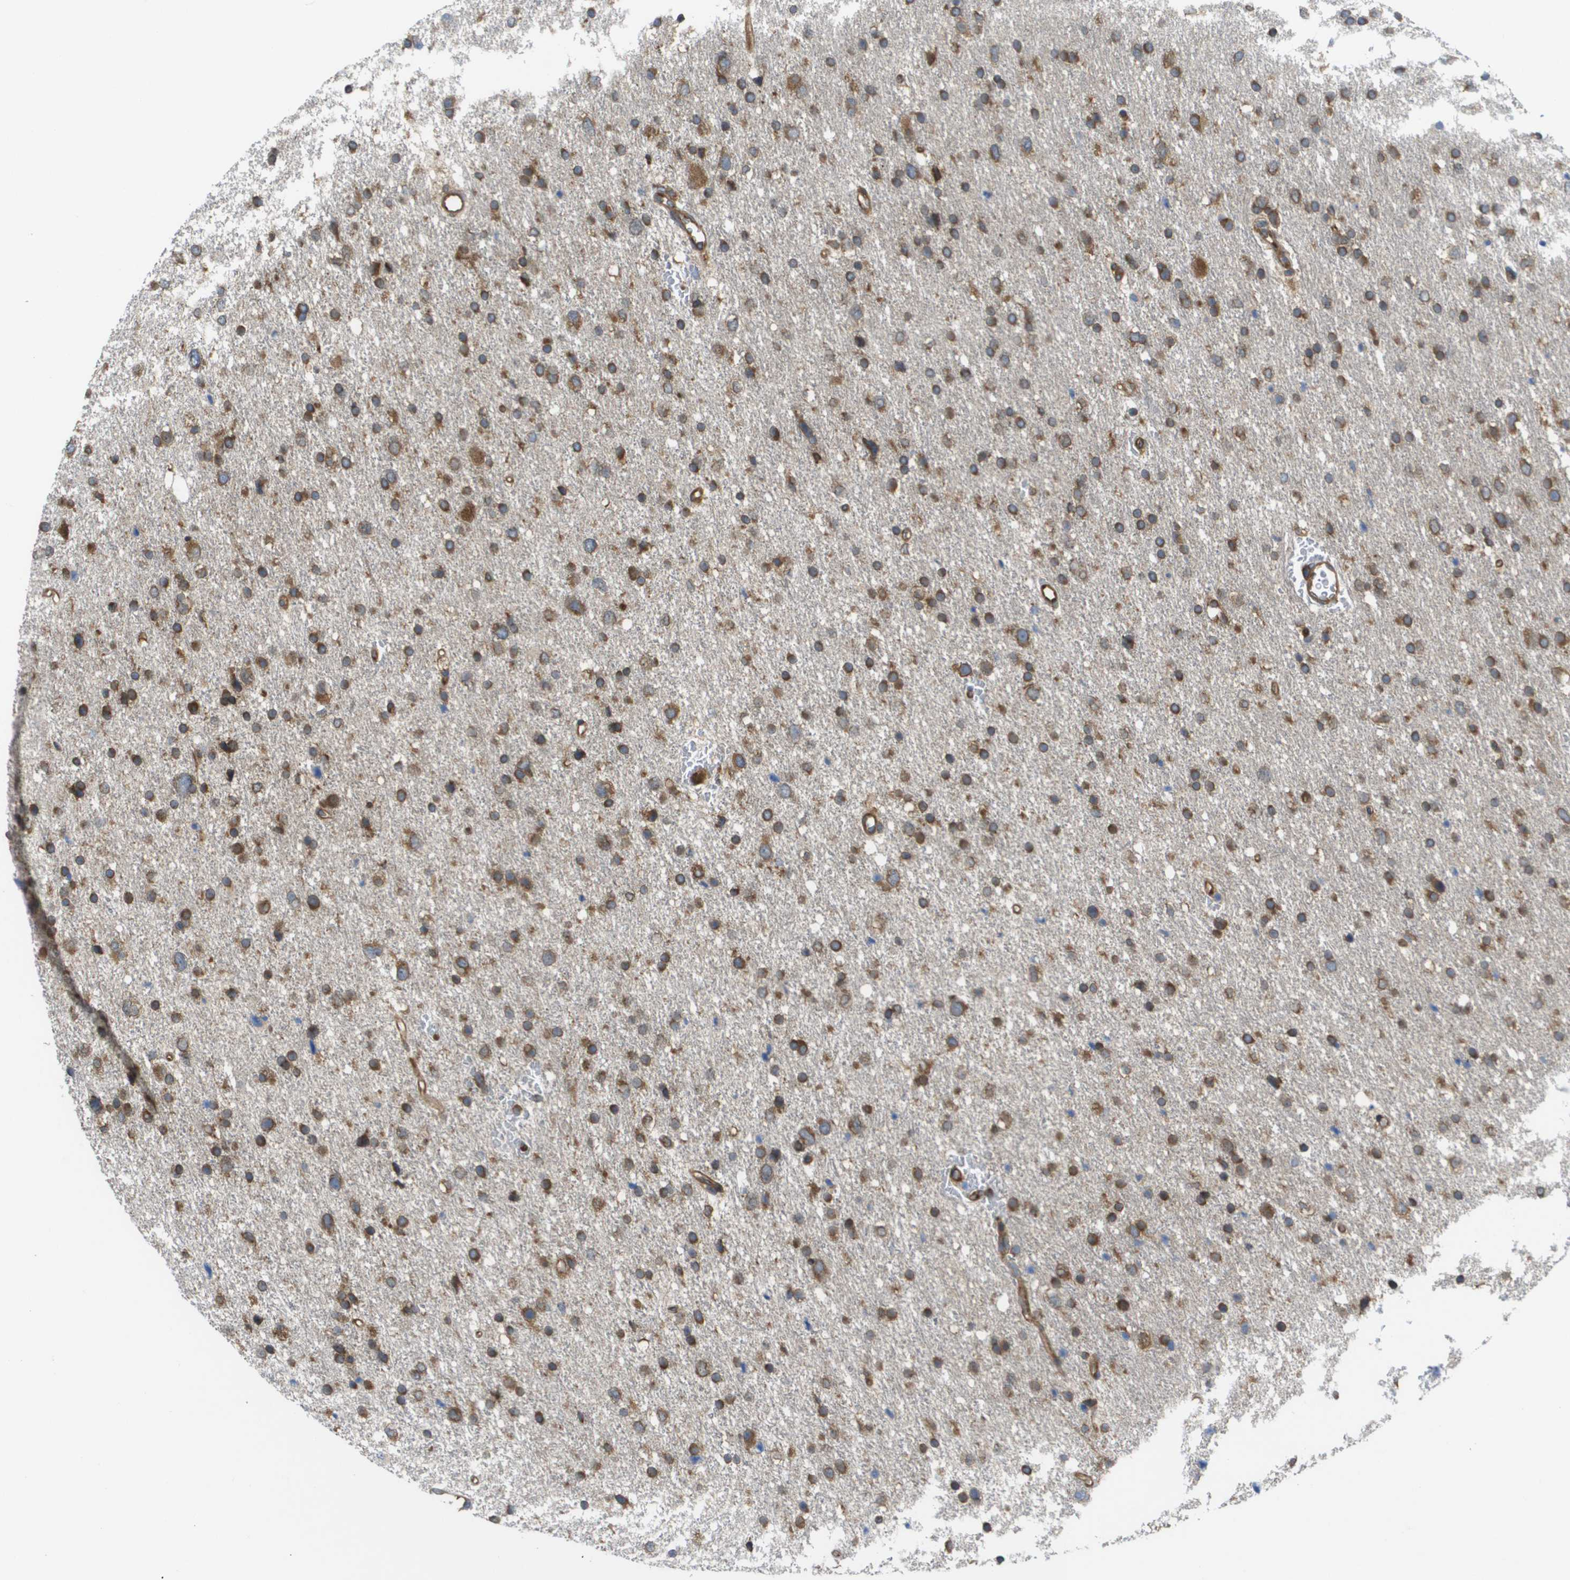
{"staining": {"intensity": "strong", "quantity": ">75%", "location": "cytoplasmic/membranous"}, "tissue": "glioma", "cell_type": "Tumor cells", "image_type": "cancer", "snomed": [{"axis": "morphology", "description": "Glioma, malignant, Low grade"}, {"axis": "topography", "description": "Brain"}], "caption": "Malignant glioma (low-grade) was stained to show a protein in brown. There is high levels of strong cytoplasmic/membranous staining in about >75% of tumor cells.", "gene": "EIF4G2", "patient": {"sex": "female", "age": 37}}